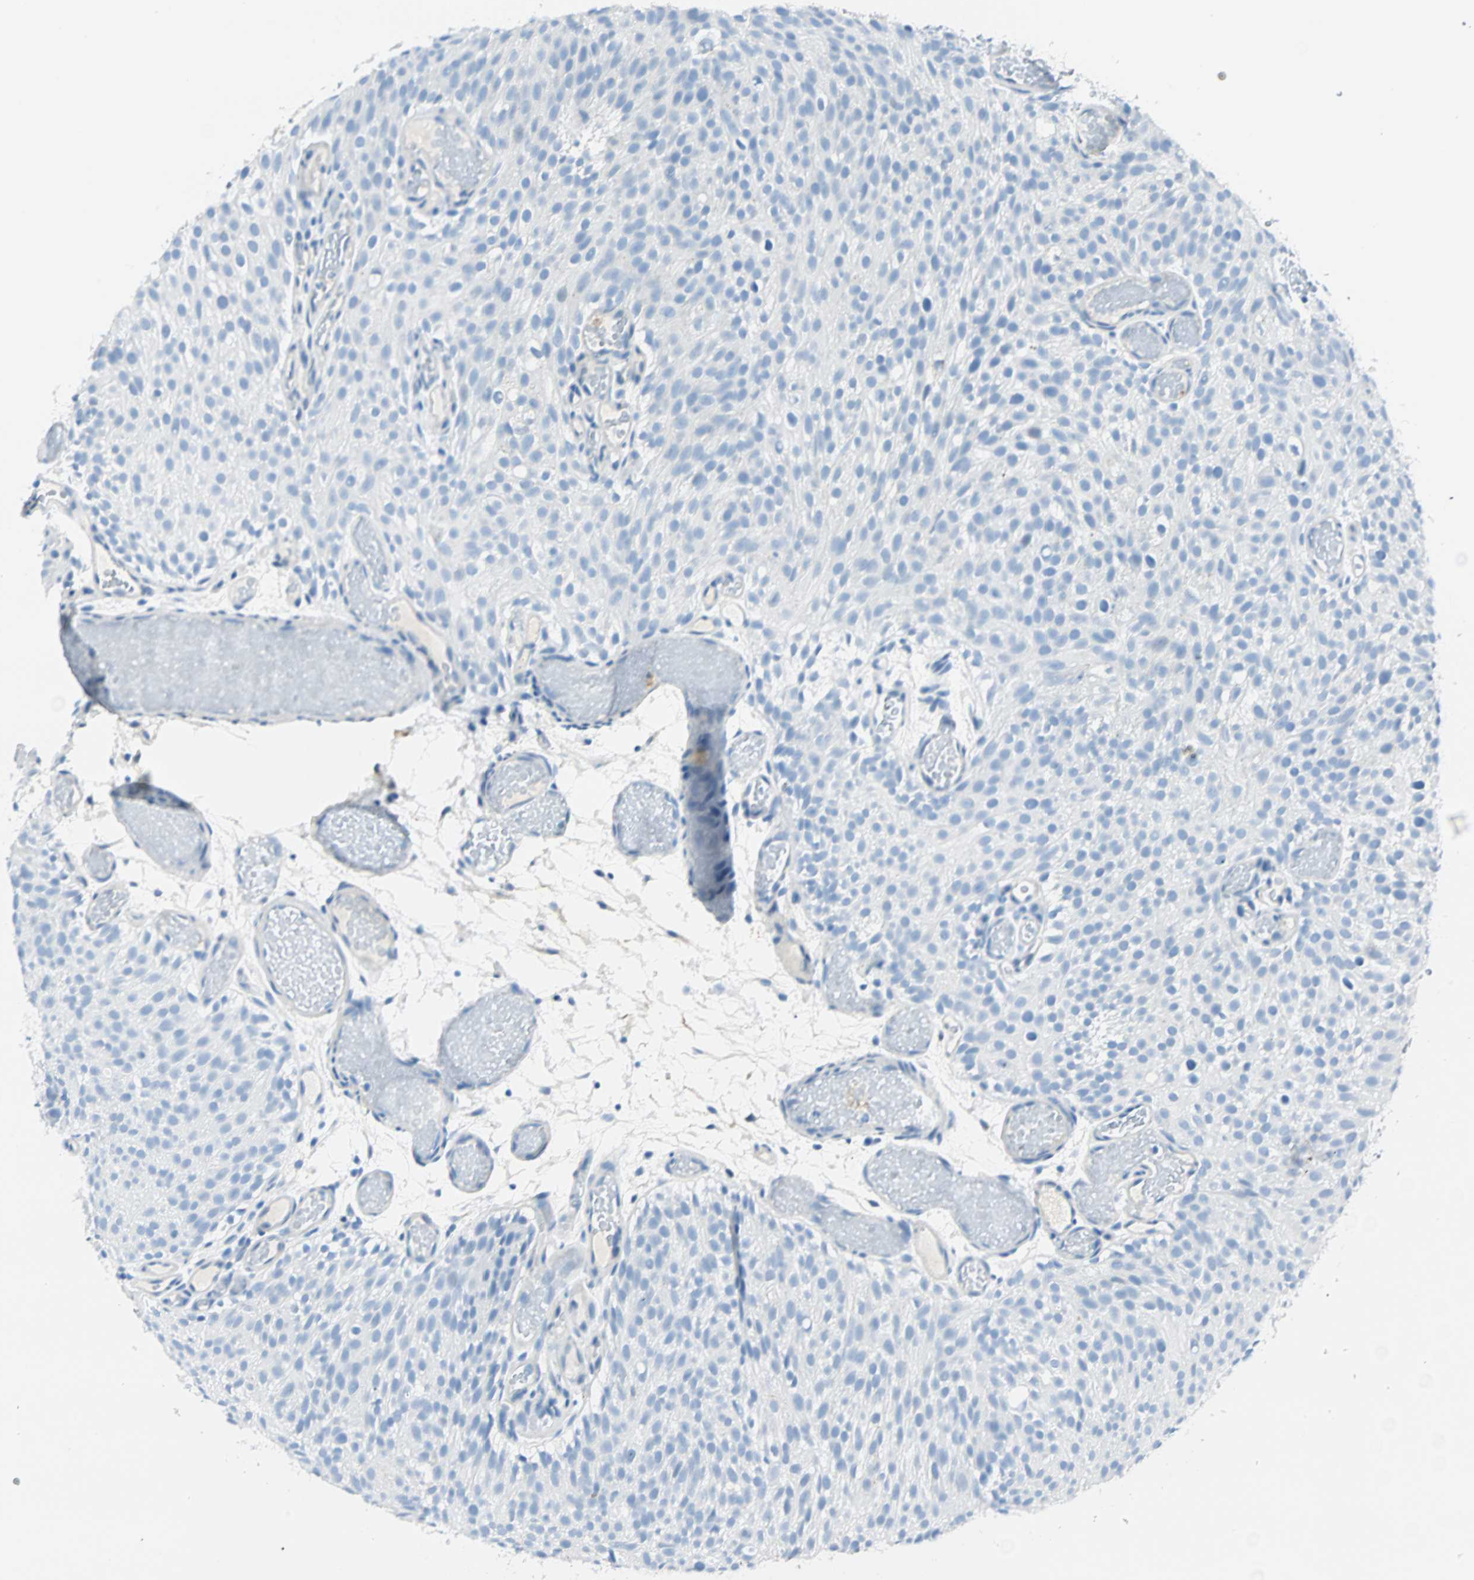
{"staining": {"intensity": "negative", "quantity": "none", "location": "none"}, "tissue": "urothelial cancer", "cell_type": "Tumor cells", "image_type": "cancer", "snomed": [{"axis": "morphology", "description": "Urothelial carcinoma, Low grade"}, {"axis": "topography", "description": "Urinary bladder"}], "caption": "Tumor cells are negative for brown protein staining in urothelial cancer. (Immunohistochemistry (ihc), brightfield microscopy, high magnification).", "gene": "VPS9D1", "patient": {"sex": "male", "age": 78}}